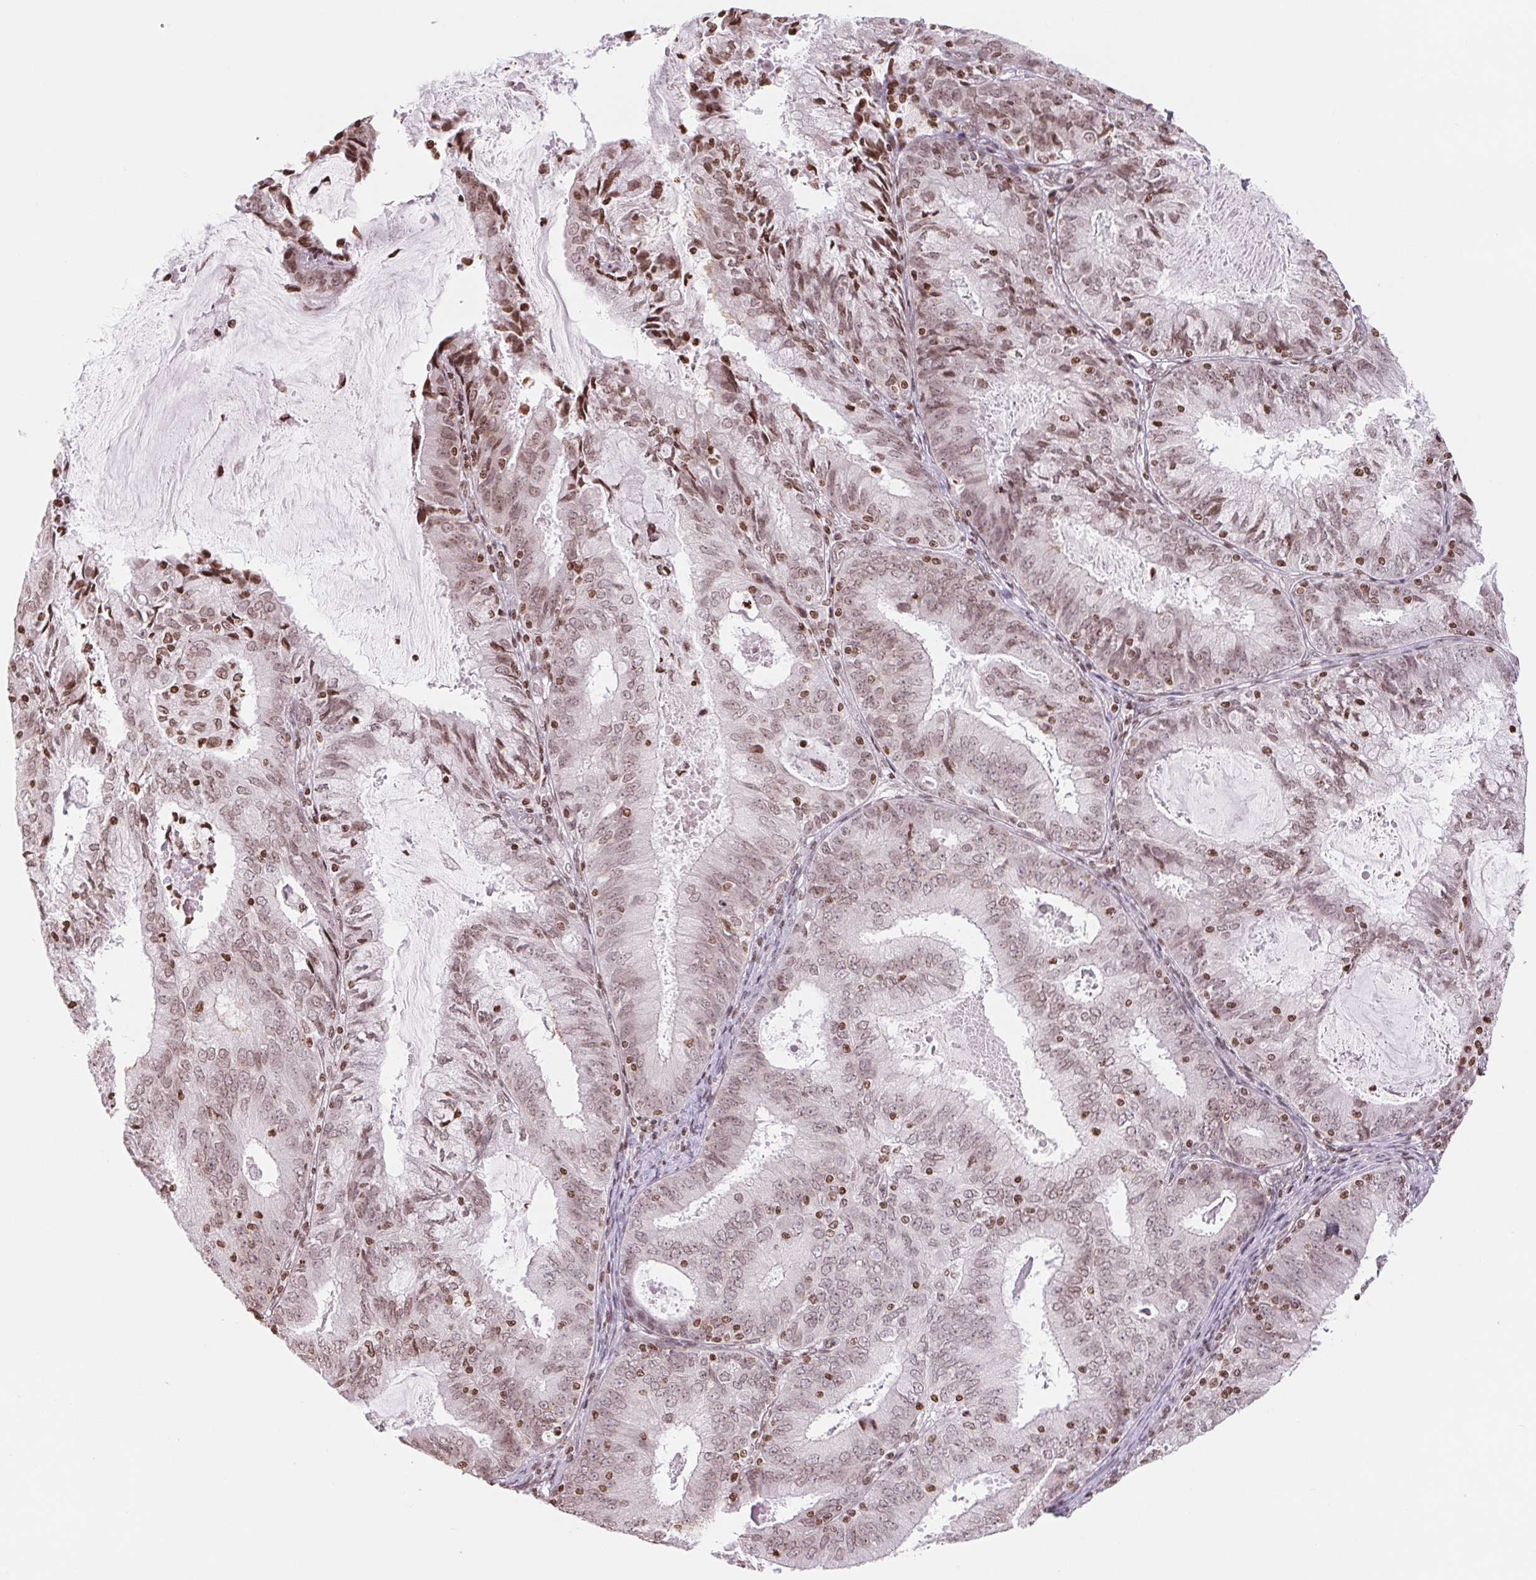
{"staining": {"intensity": "weak", "quantity": ">75%", "location": "nuclear"}, "tissue": "endometrial cancer", "cell_type": "Tumor cells", "image_type": "cancer", "snomed": [{"axis": "morphology", "description": "Adenocarcinoma, NOS"}, {"axis": "topography", "description": "Endometrium"}], "caption": "This histopathology image exhibits IHC staining of endometrial cancer (adenocarcinoma), with low weak nuclear staining in about >75% of tumor cells.", "gene": "SMIM12", "patient": {"sex": "female", "age": 57}}